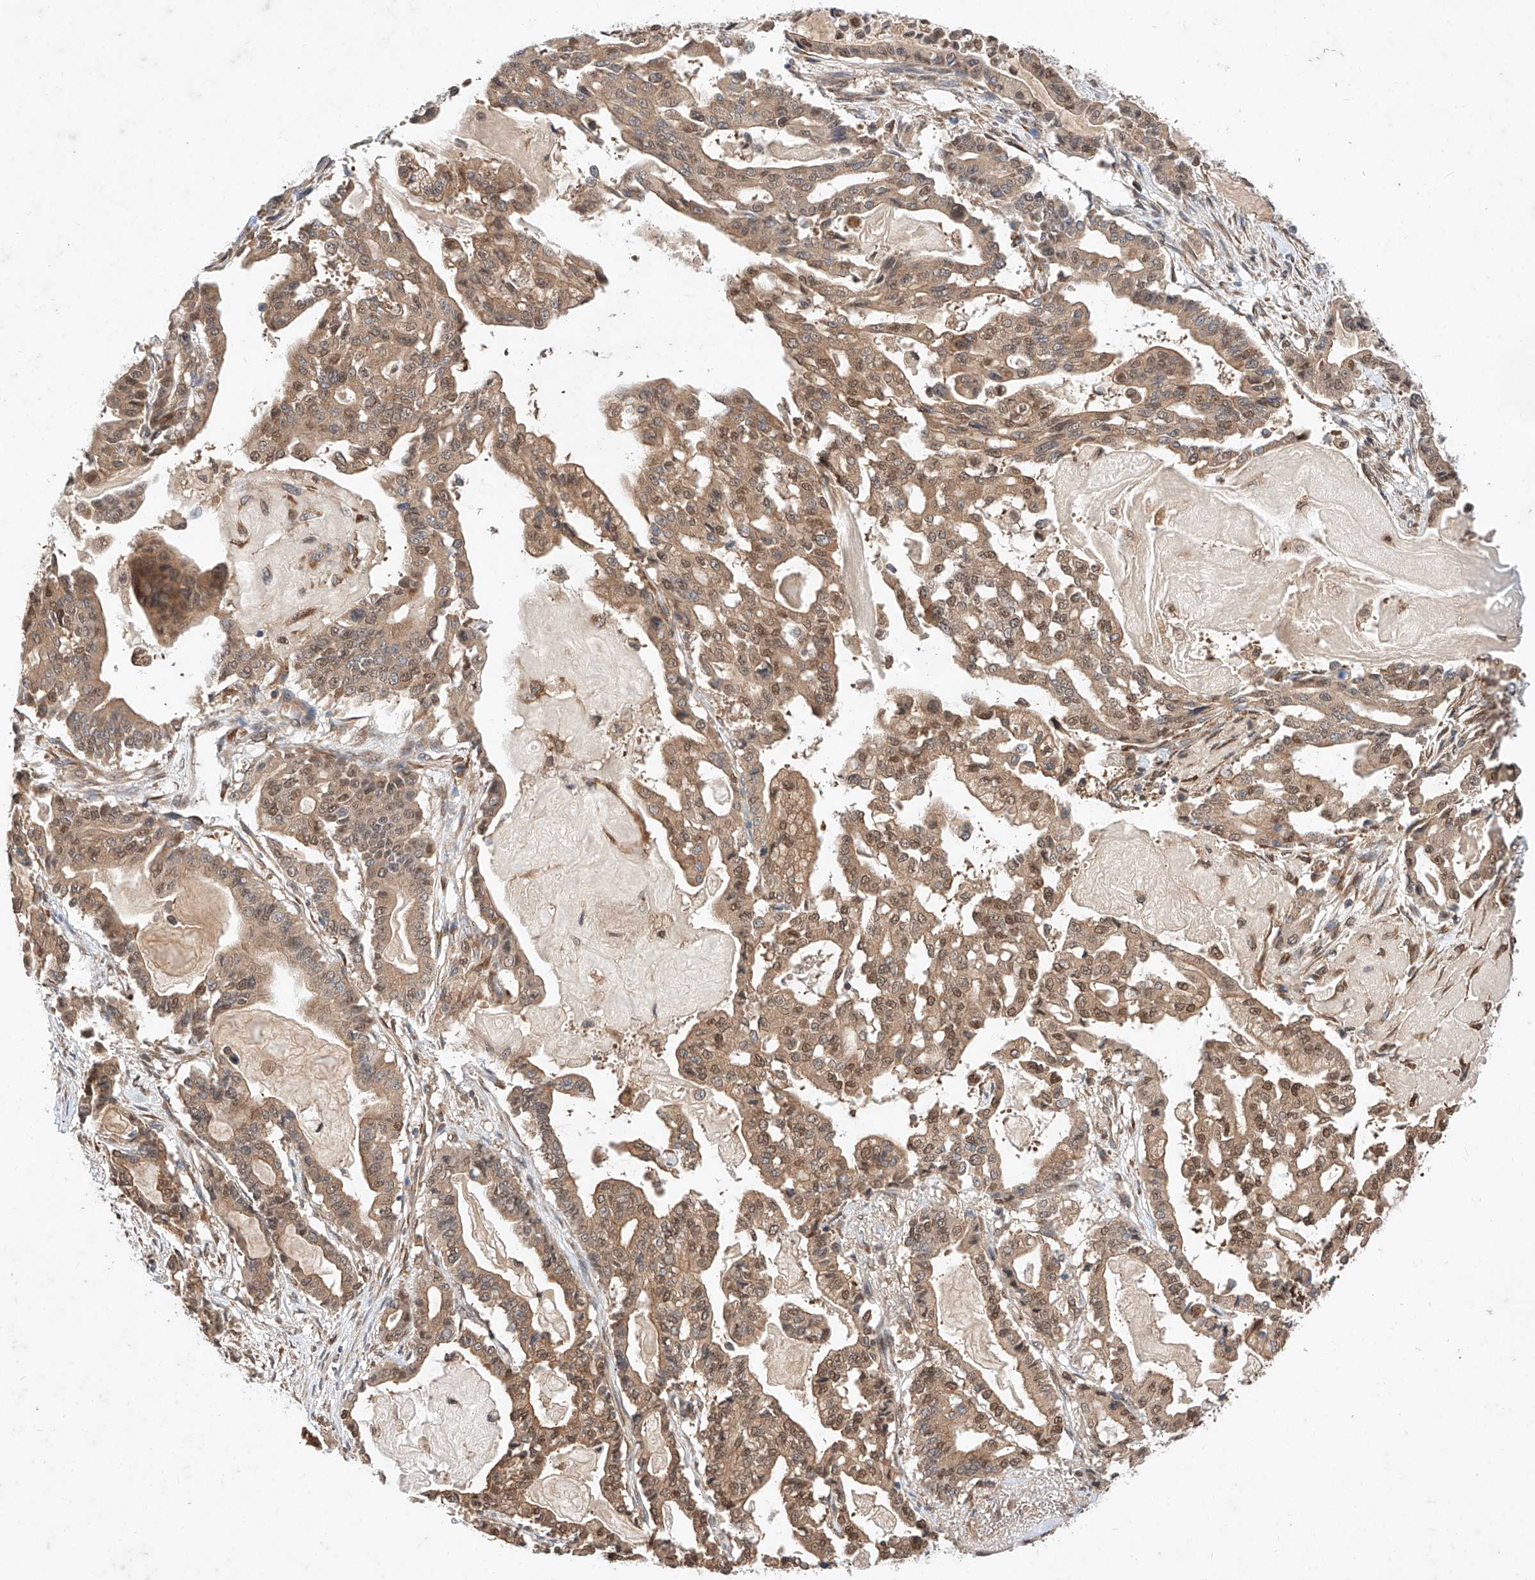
{"staining": {"intensity": "moderate", "quantity": ">75%", "location": "cytoplasmic/membranous,nuclear"}, "tissue": "pancreatic cancer", "cell_type": "Tumor cells", "image_type": "cancer", "snomed": [{"axis": "morphology", "description": "Adenocarcinoma, NOS"}, {"axis": "topography", "description": "Pancreas"}], "caption": "A brown stain shows moderate cytoplasmic/membranous and nuclear positivity of a protein in human pancreatic cancer tumor cells.", "gene": "ZSCAN4", "patient": {"sex": "male", "age": 63}}